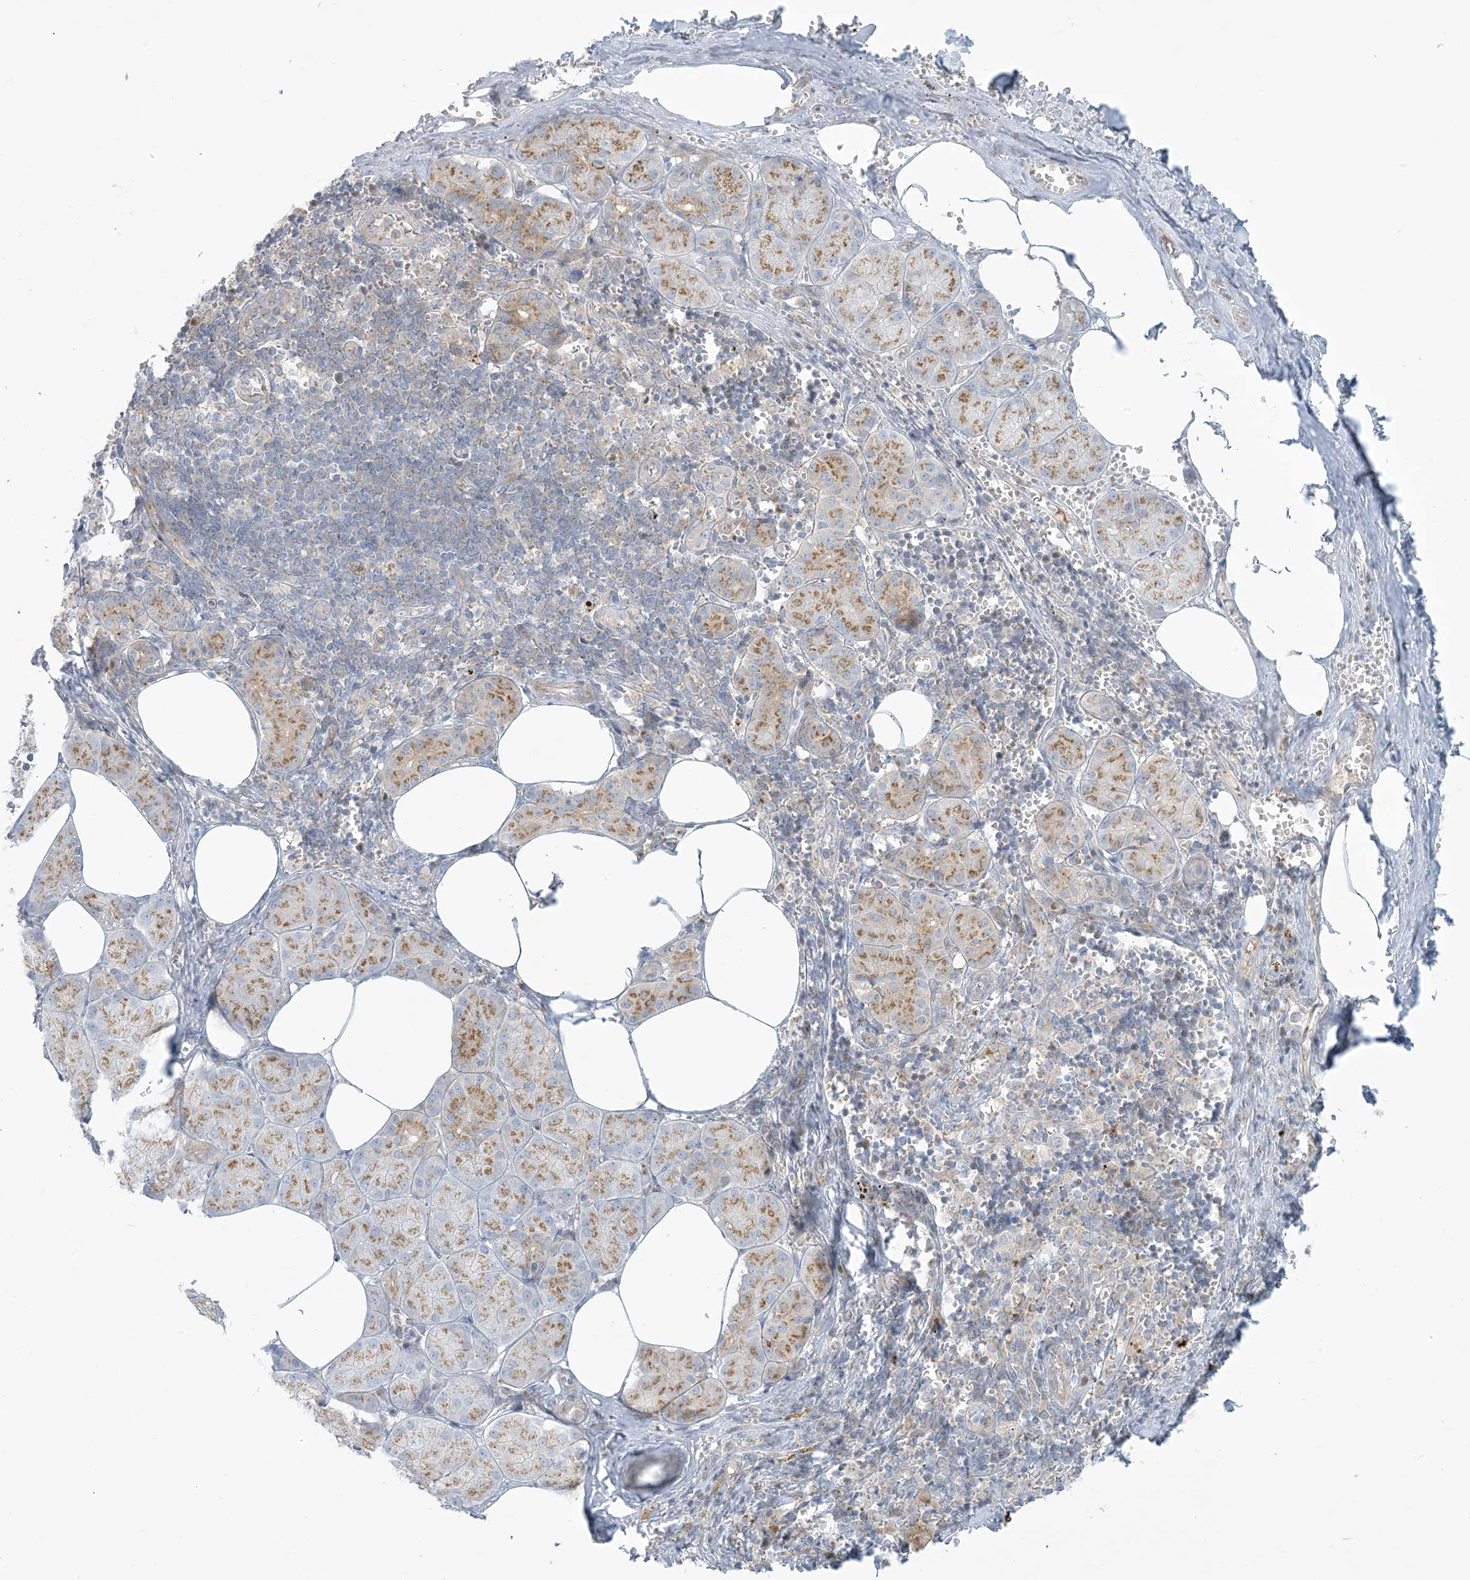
{"staining": {"intensity": "moderate", "quantity": ">75%", "location": "cytoplasmic/membranous"}, "tissue": "salivary gland", "cell_type": "Glandular cells", "image_type": "normal", "snomed": [{"axis": "morphology", "description": "Normal tissue, NOS"}, {"axis": "topography", "description": "Salivary gland"}], "caption": "Human salivary gland stained with a protein marker shows moderate staining in glandular cells.", "gene": "AFTPH", "patient": {"sex": "male", "age": 62}}